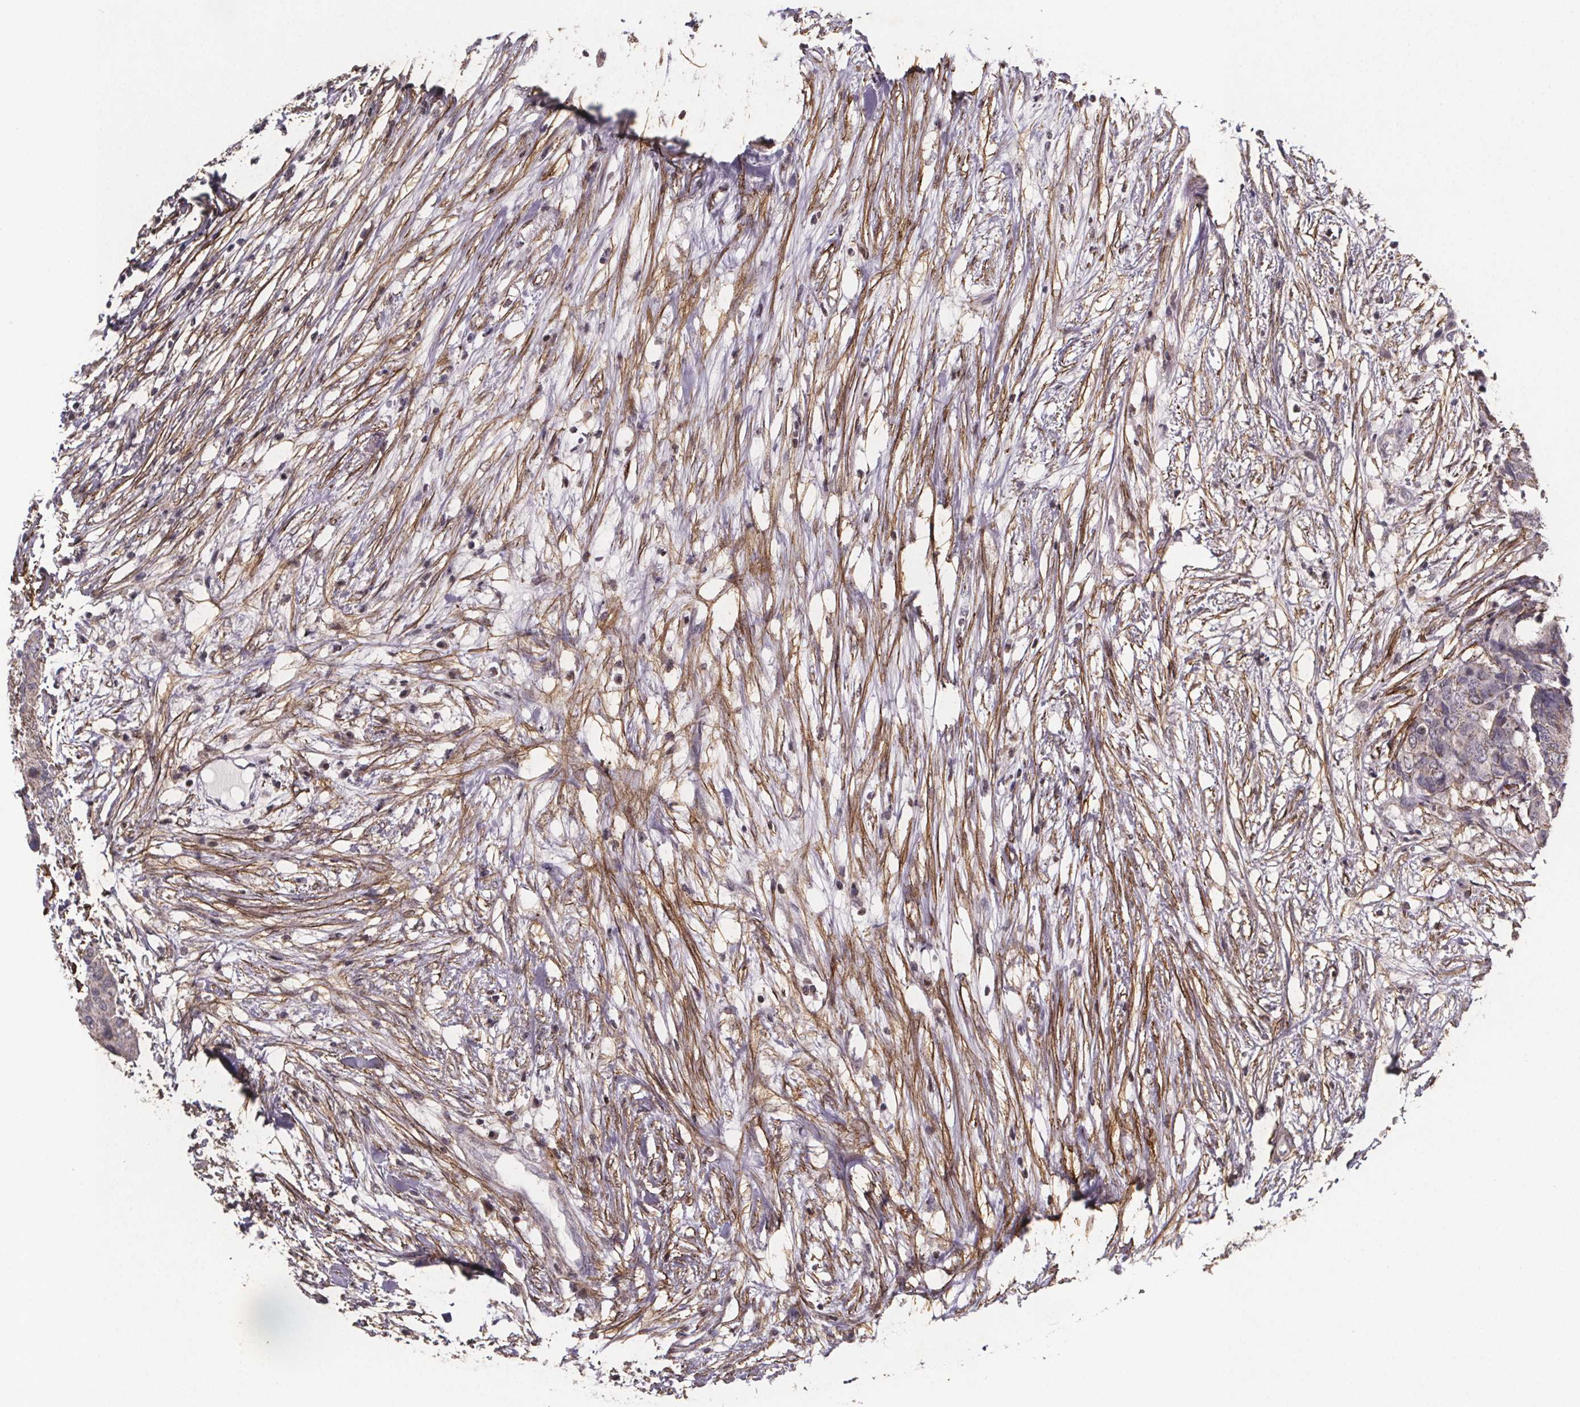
{"staining": {"intensity": "negative", "quantity": "none", "location": "none"}, "tissue": "colorectal cancer", "cell_type": "Tumor cells", "image_type": "cancer", "snomed": [{"axis": "morphology", "description": "Adenocarcinoma, NOS"}, {"axis": "topography", "description": "Colon"}], "caption": "High power microscopy micrograph of an immunohistochemistry (IHC) image of adenocarcinoma (colorectal), revealing no significant positivity in tumor cells.", "gene": "PALLD", "patient": {"sex": "female", "age": 48}}